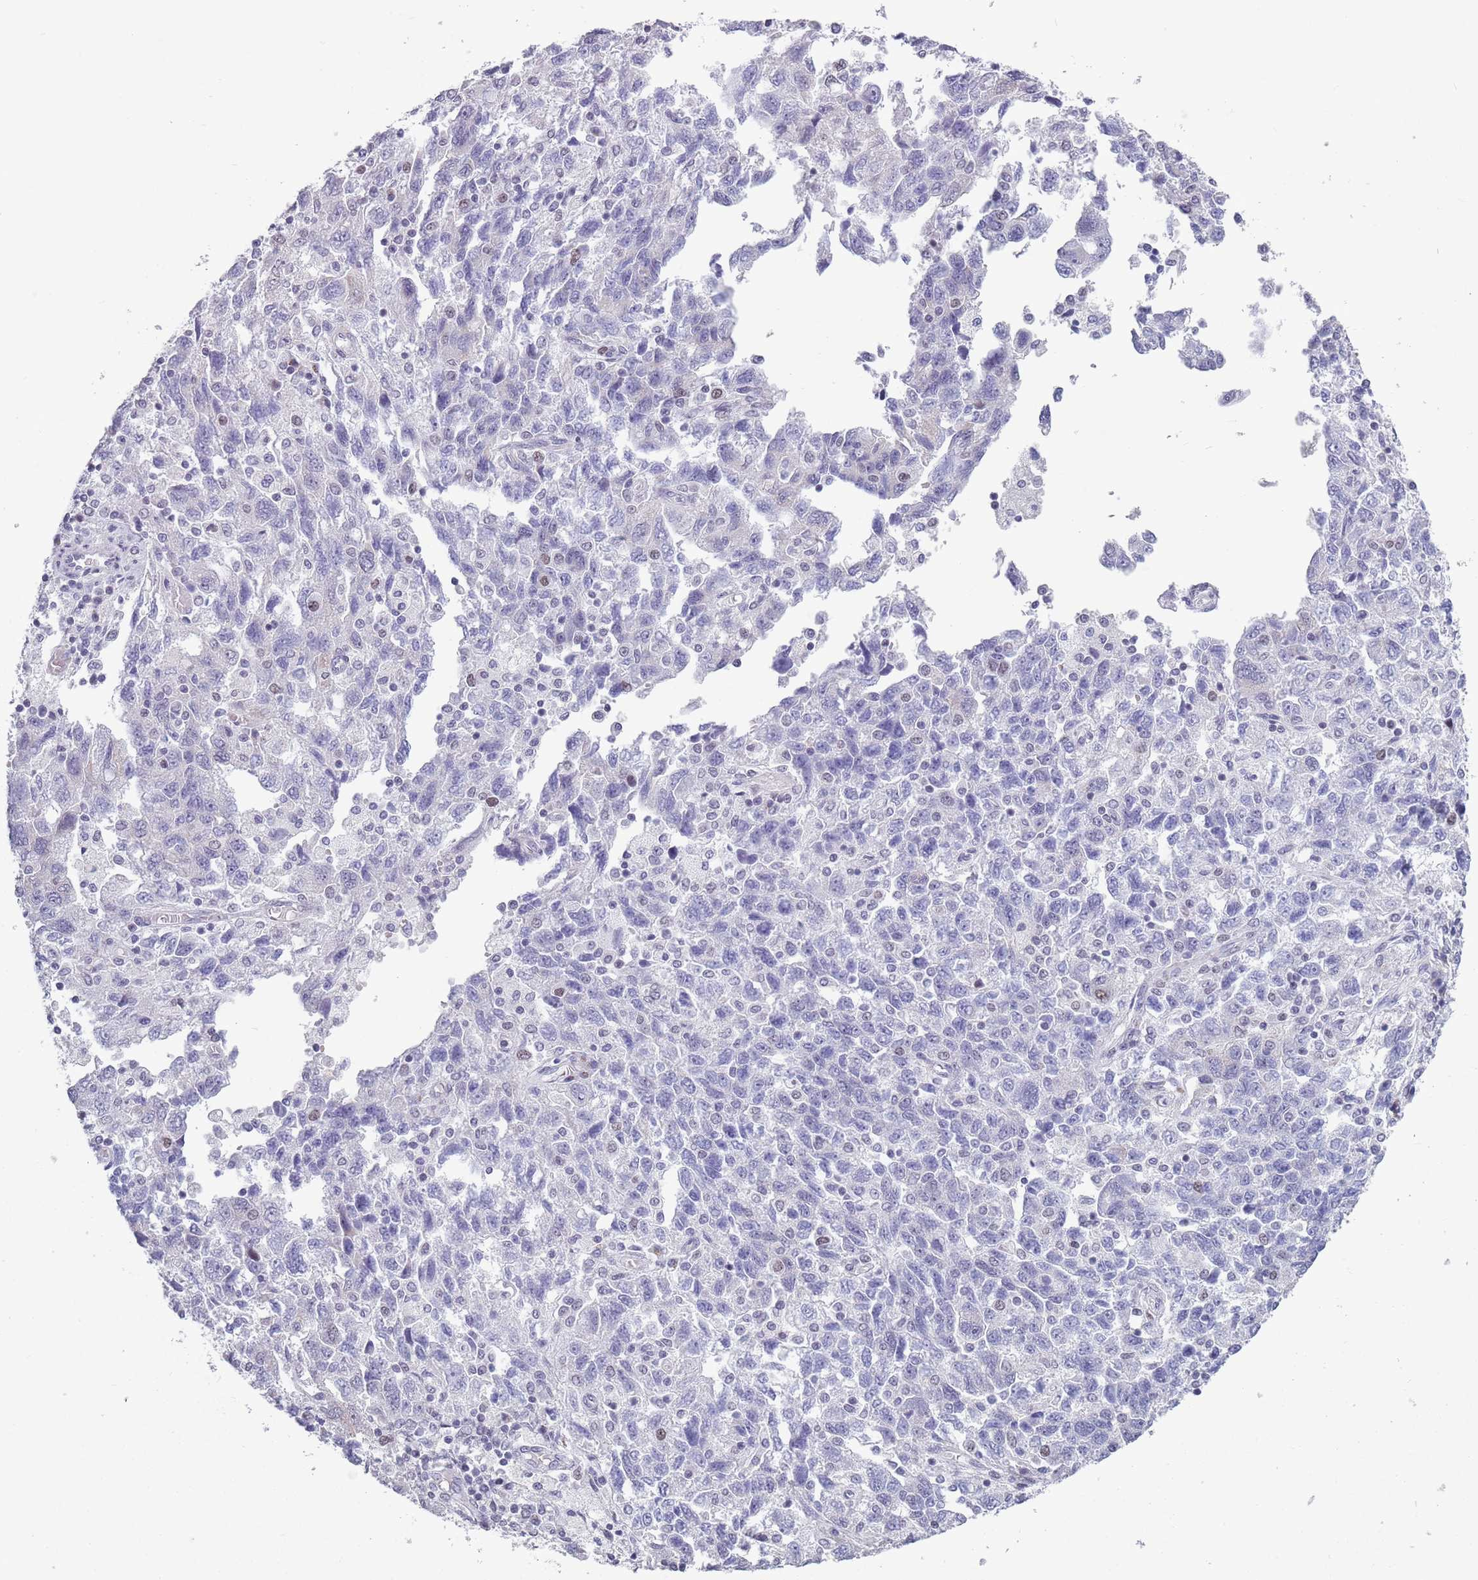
{"staining": {"intensity": "negative", "quantity": "none", "location": "none"}, "tissue": "ovarian cancer", "cell_type": "Tumor cells", "image_type": "cancer", "snomed": [{"axis": "morphology", "description": "Carcinoma, NOS"}, {"axis": "morphology", "description": "Cystadenocarcinoma, serous, NOS"}, {"axis": "topography", "description": "Ovary"}], "caption": "Ovarian cancer stained for a protein using immunohistochemistry displays no staining tumor cells.", "gene": "ZKSCAN2", "patient": {"sex": "female", "age": 69}}